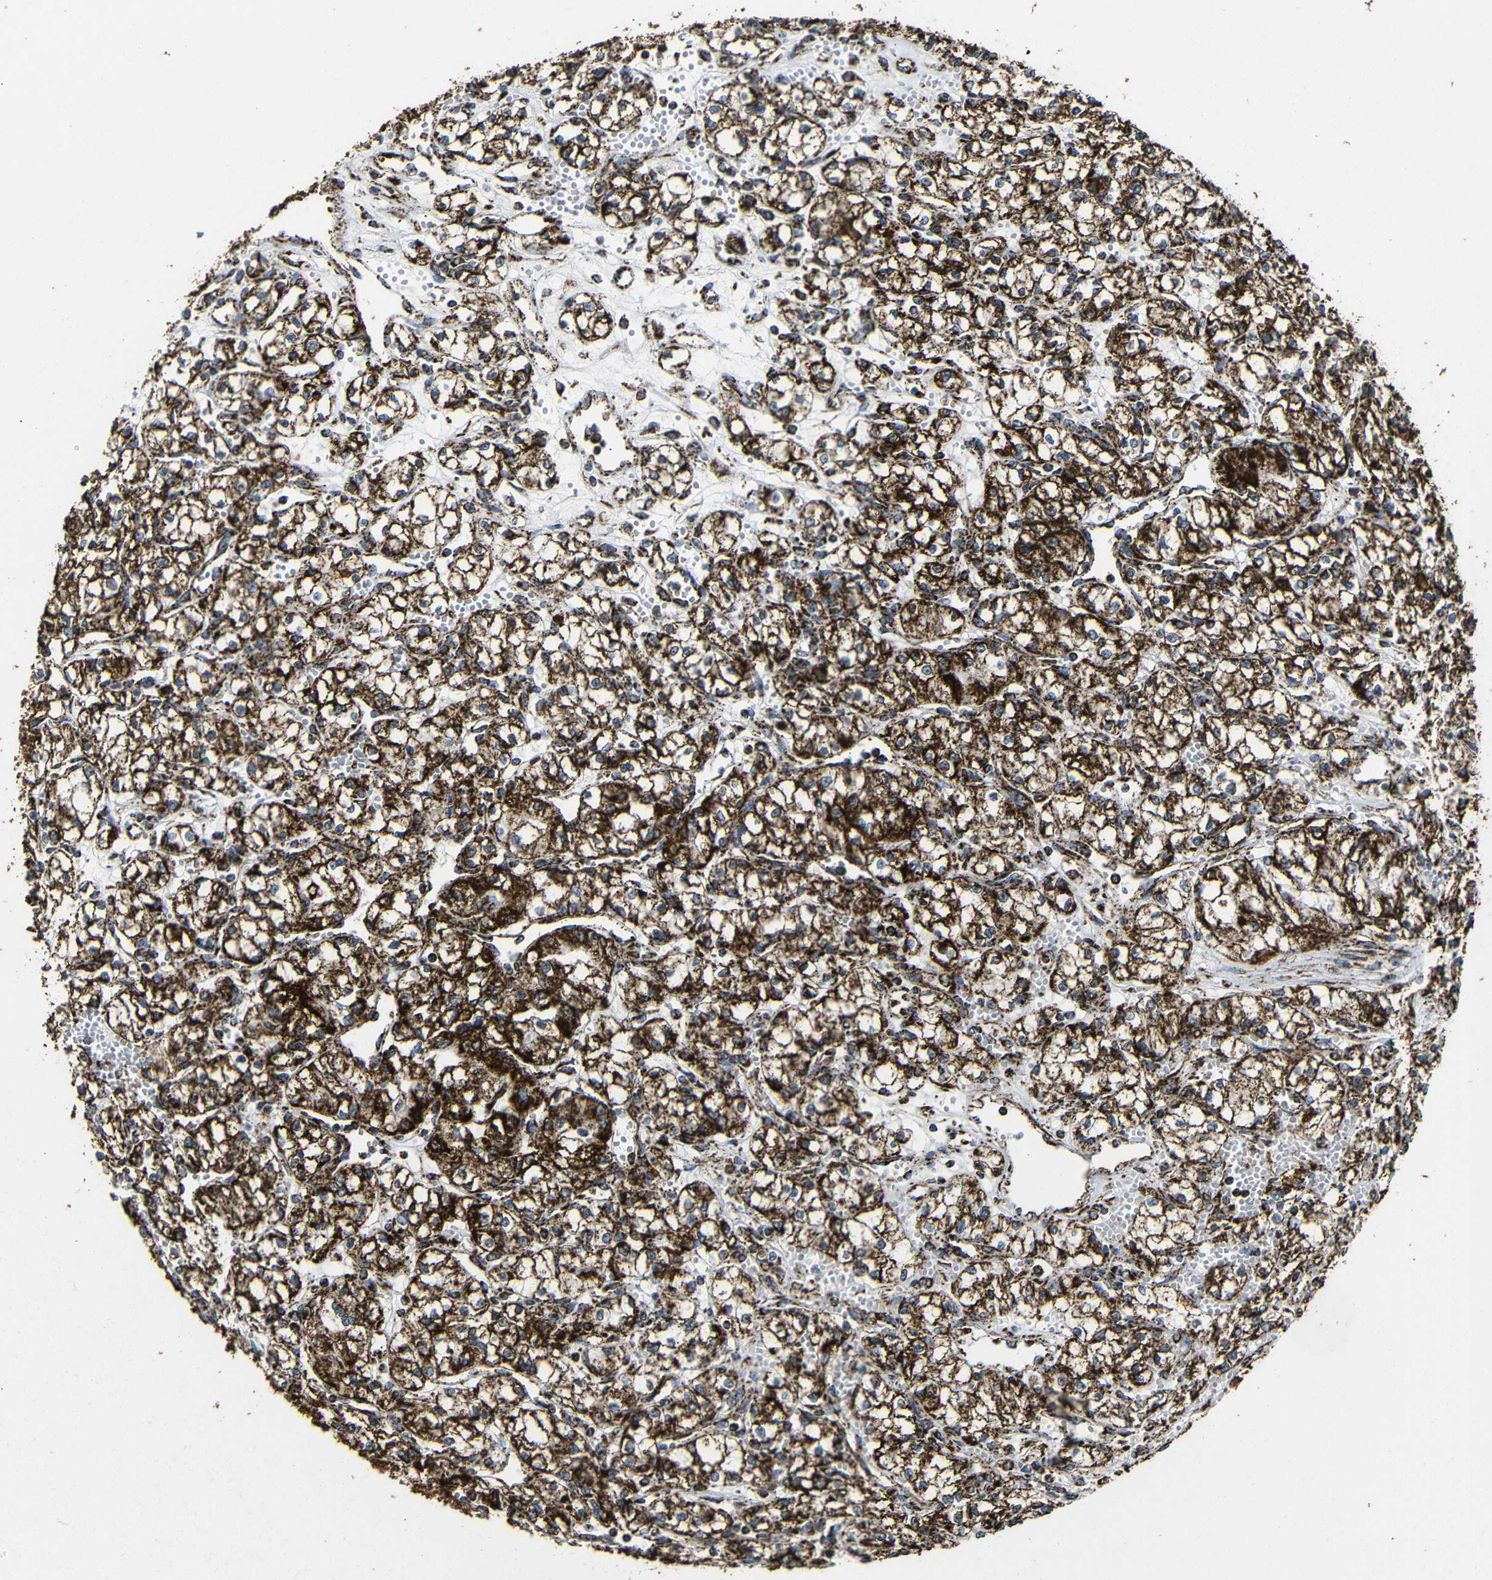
{"staining": {"intensity": "strong", "quantity": ">75%", "location": "cytoplasmic/membranous"}, "tissue": "renal cancer", "cell_type": "Tumor cells", "image_type": "cancer", "snomed": [{"axis": "morphology", "description": "Normal tissue, NOS"}, {"axis": "morphology", "description": "Adenocarcinoma, NOS"}, {"axis": "topography", "description": "Kidney"}], "caption": "This photomicrograph exhibits immunohistochemistry staining of renal adenocarcinoma, with high strong cytoplasmic/membranous positivity in approximately >75% of tumor cells.", "gene": "ATP5F1A", "patient": {"sex": "male", "age": 59}}